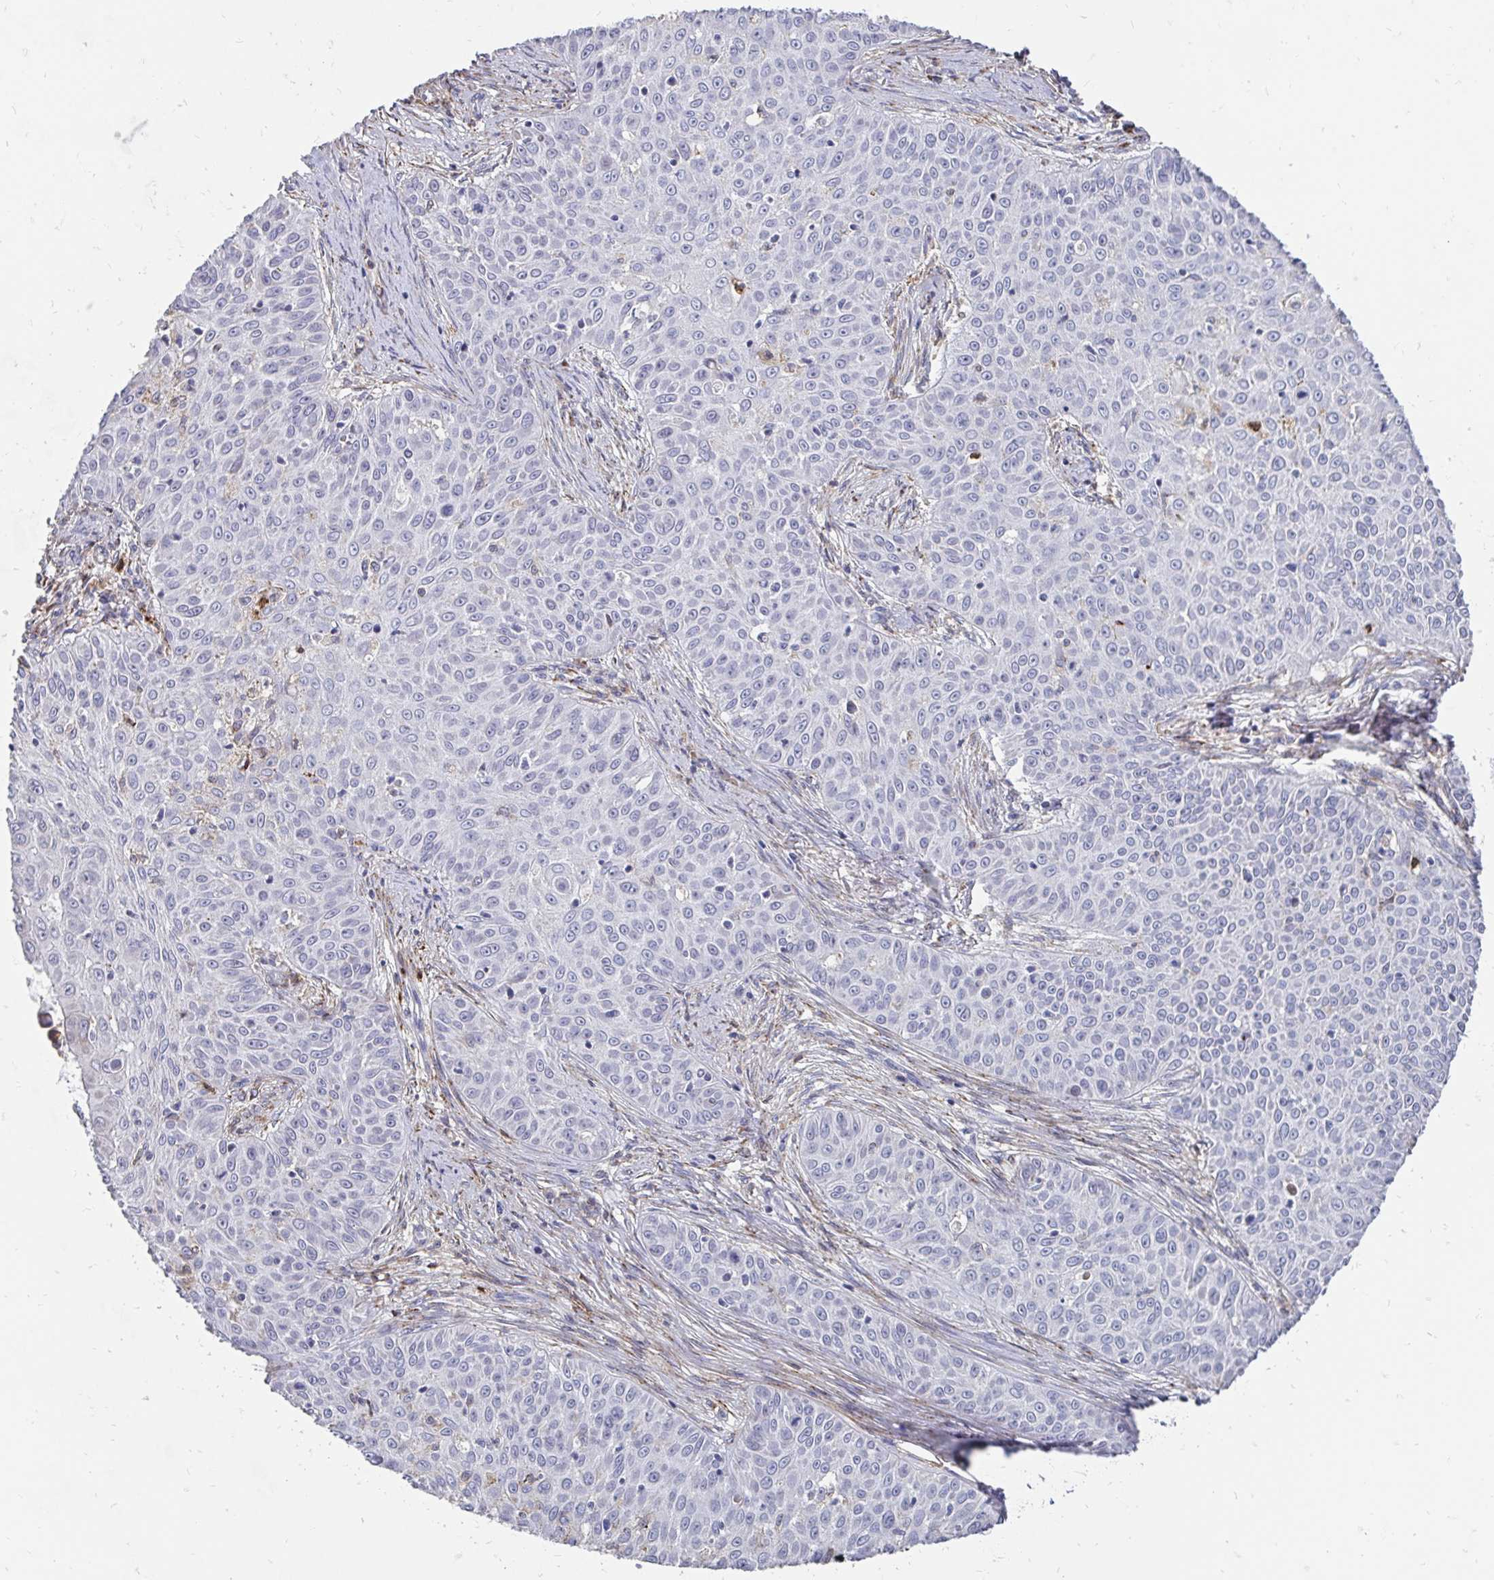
{"staining": {"intensity": "negative", "quantity": "none", "location": "none"}, "tissue": "skin cancer", "cell_type": "Tumor cells", "image_type": "cancer", "snomed": [{"axis": "morphology", "description": "Squamous cell carcinoma, NOS"}, {"axis": "topography", "description": "Skin"}], "caption": "Immunohistochemistry (IHC) micrograph of neoplastic tissue: human skin squamous cell carcinoma stained with DAB (3,3'-diaminobenzidine) exhibits no significant protein staining in tumor cells.", "gene": "CDKL1", "patient": {"sex": "male", "age": 82}}